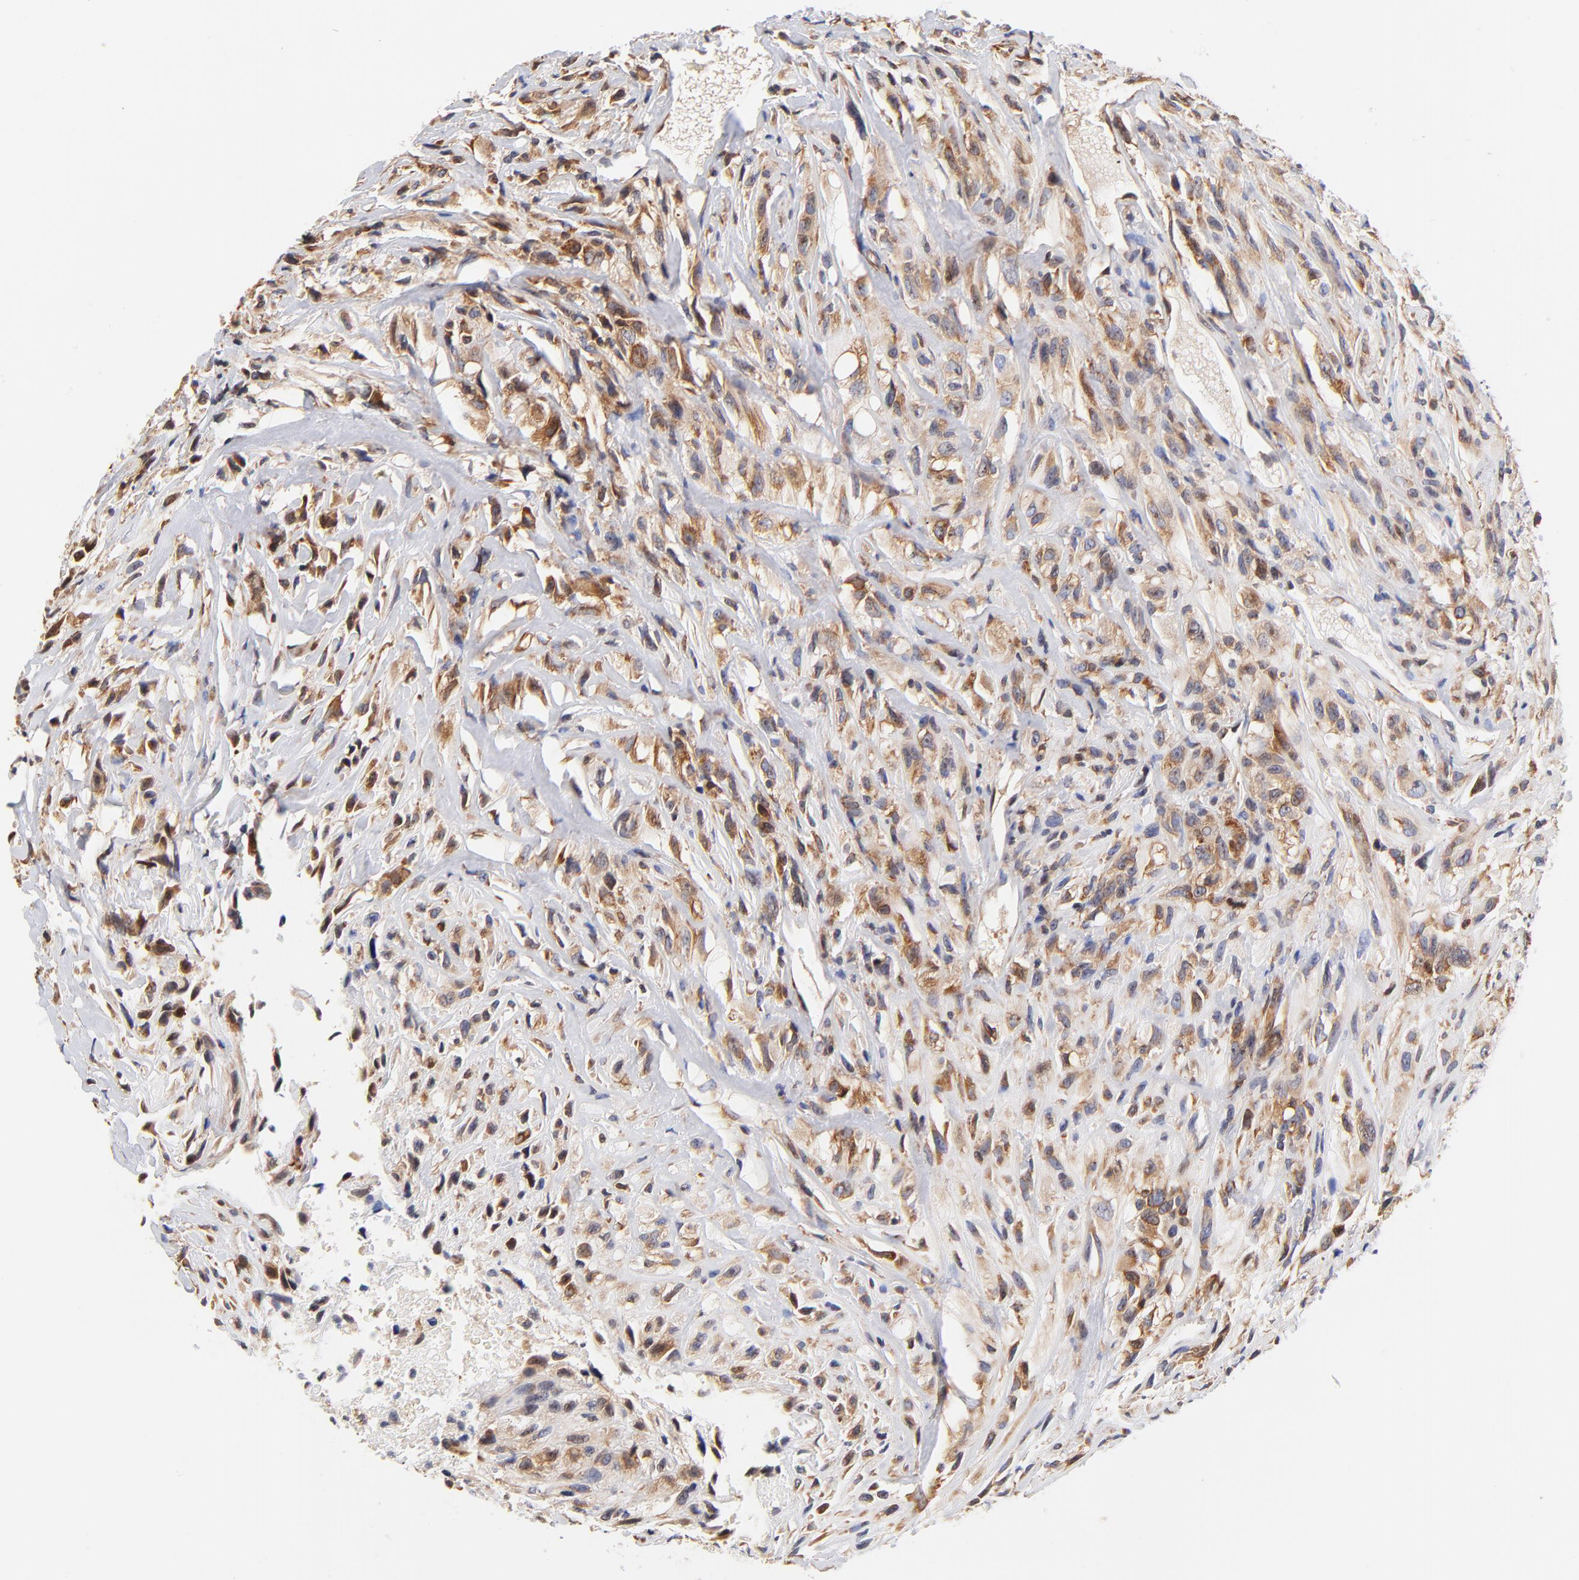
{"staining": {"intensity": "moderate", "quantity": ">75%", "location": "cytoplasmic/membranous"}, "tissue": "glioma", "cell_type": "Tumor cells", "image_type": "cancer", "snomed": [{"axis": "morphology", "description": "Glioma, malignant, High grade"}, {"axis": "topography", "description": "Brain"}], "caption": "Malignant glioma (high-grade) was stained to show a protein in brown. There is medium levels of moderate cytoplasmic/membranous expression in about >75% of tumor cells. Using DAB (3,3'-diaminobenzidine) (brown) and hematoxylin (blue) stains, captured at high magnification using brightfield microscopy.", "gene": "RPL27", "patient": {"sex": "male", "age": 48}}